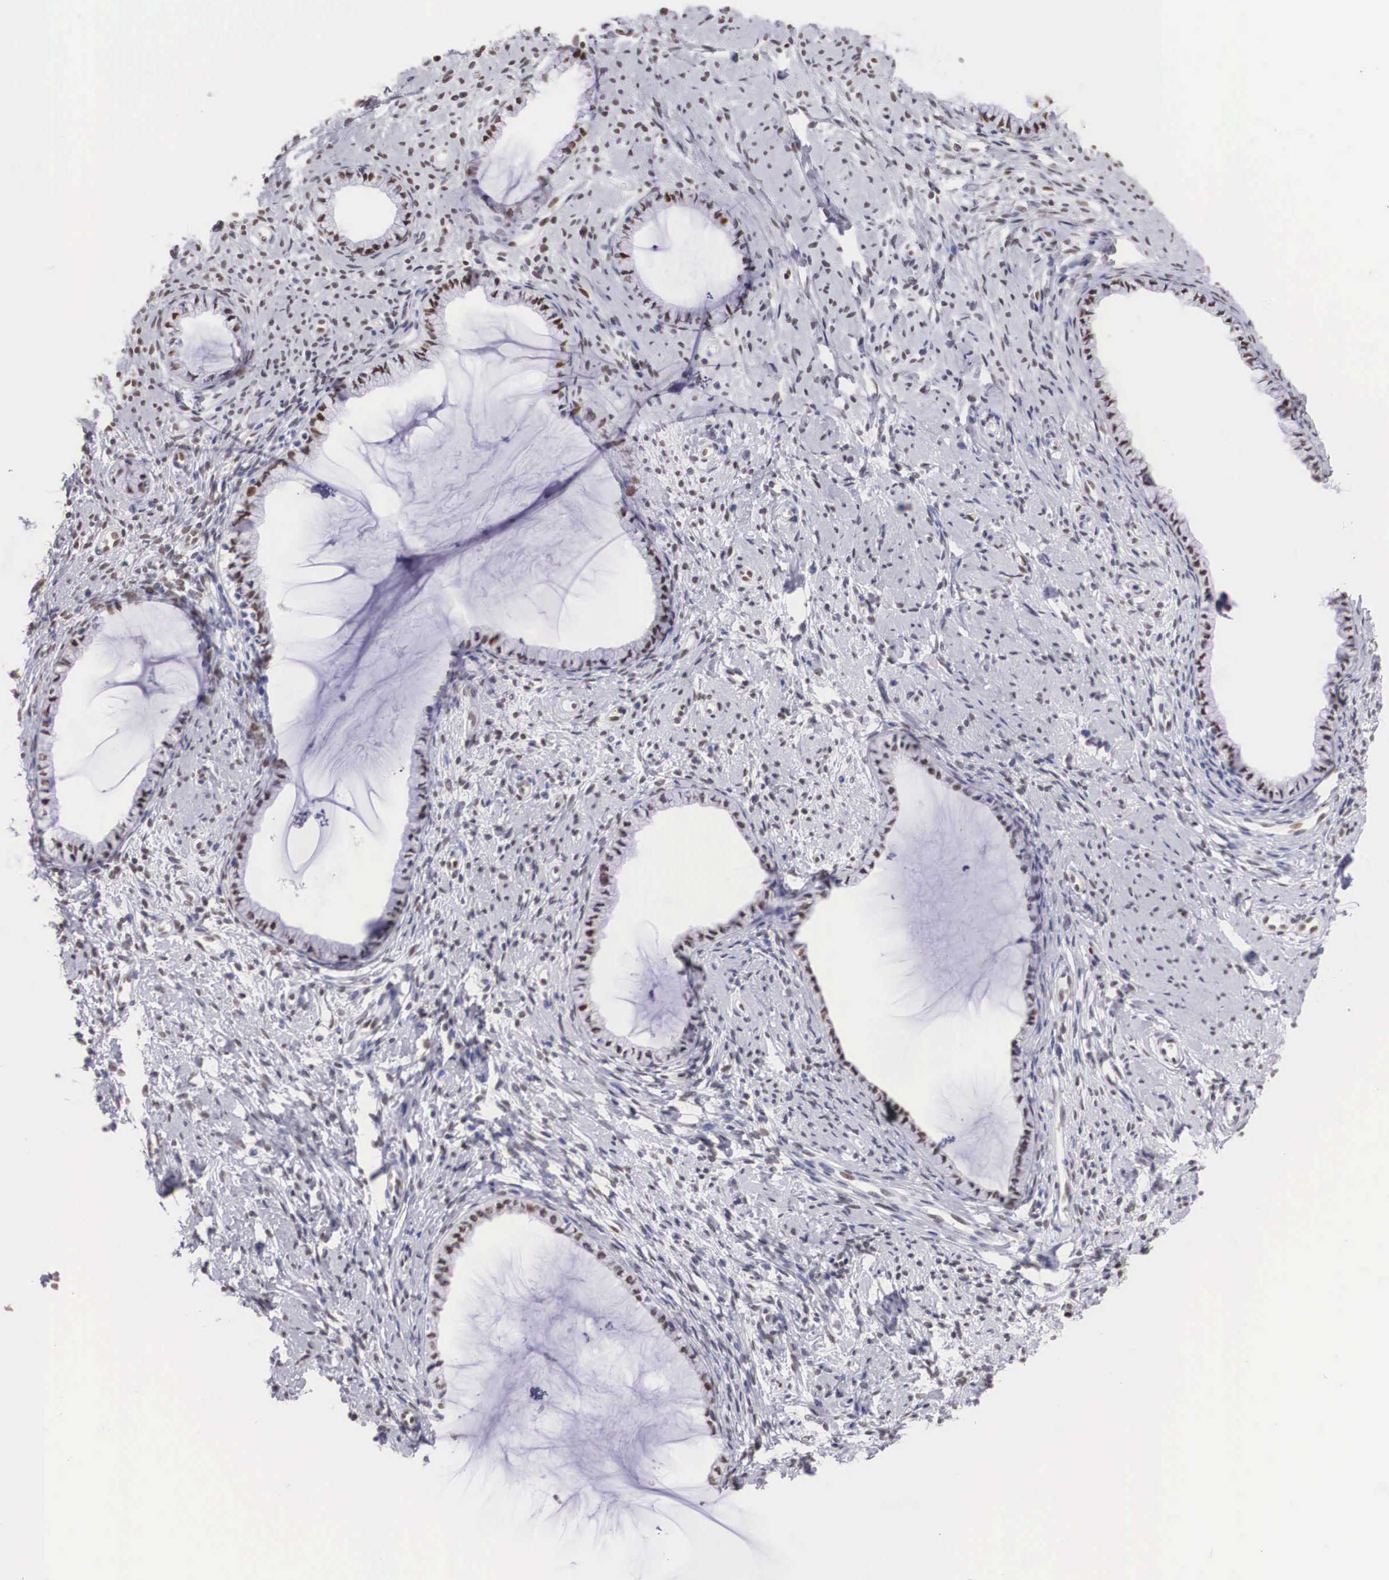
{"staining": {"intensity": "moderate", "quantity": "25%-75%", "location": "nuclear"}, "tissue": "cervix", "cell_type": "Glandular cells", "image_type": "normal", "snomed": [{"axis": "morphology", "description": "Normal tissue, NOS"}, {"axis": "topography", "description": "Cervix"}], "caption": "The histopathology image exhibits a brown stain indicating the presence of a protein in the nuclear of glandular cells in cervix. The staining was performed using DAB (3,3'-diaminobenzidine), with brown indicating positive protein expression. Nuclei are stained blue with hematoxylin.", "gene": "HMGN5", "patient": {"sex": "female", "age": 70}}